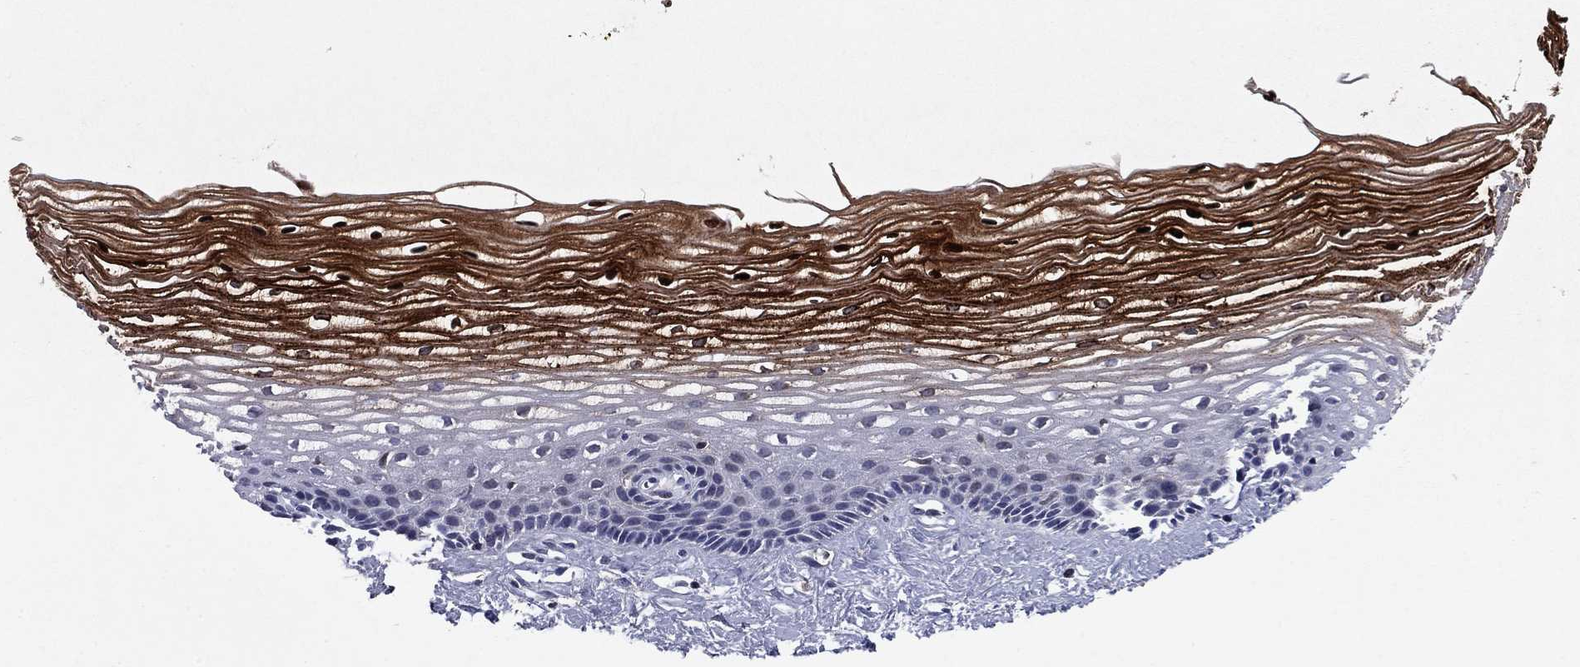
{"staining": {"intensity": "negative", "quantity": "none", "location": "none"}, "tissue": "cervix", "cell_type": "Glandular cells", "image_type": "normal", "snomed": [{"axis": "morphology", "description": "Normal tissue, NOS"}, {"axis": "topography", "description": "Cervix"}], "caption": "This image is of normal cervix stained with immunohistochemistry to label a protein in brown with the nuclei are counter-stained blue. There is no expression in glandular cells.", "gene": "ECM1", "patient": {"sex": "female", "age": 40}}